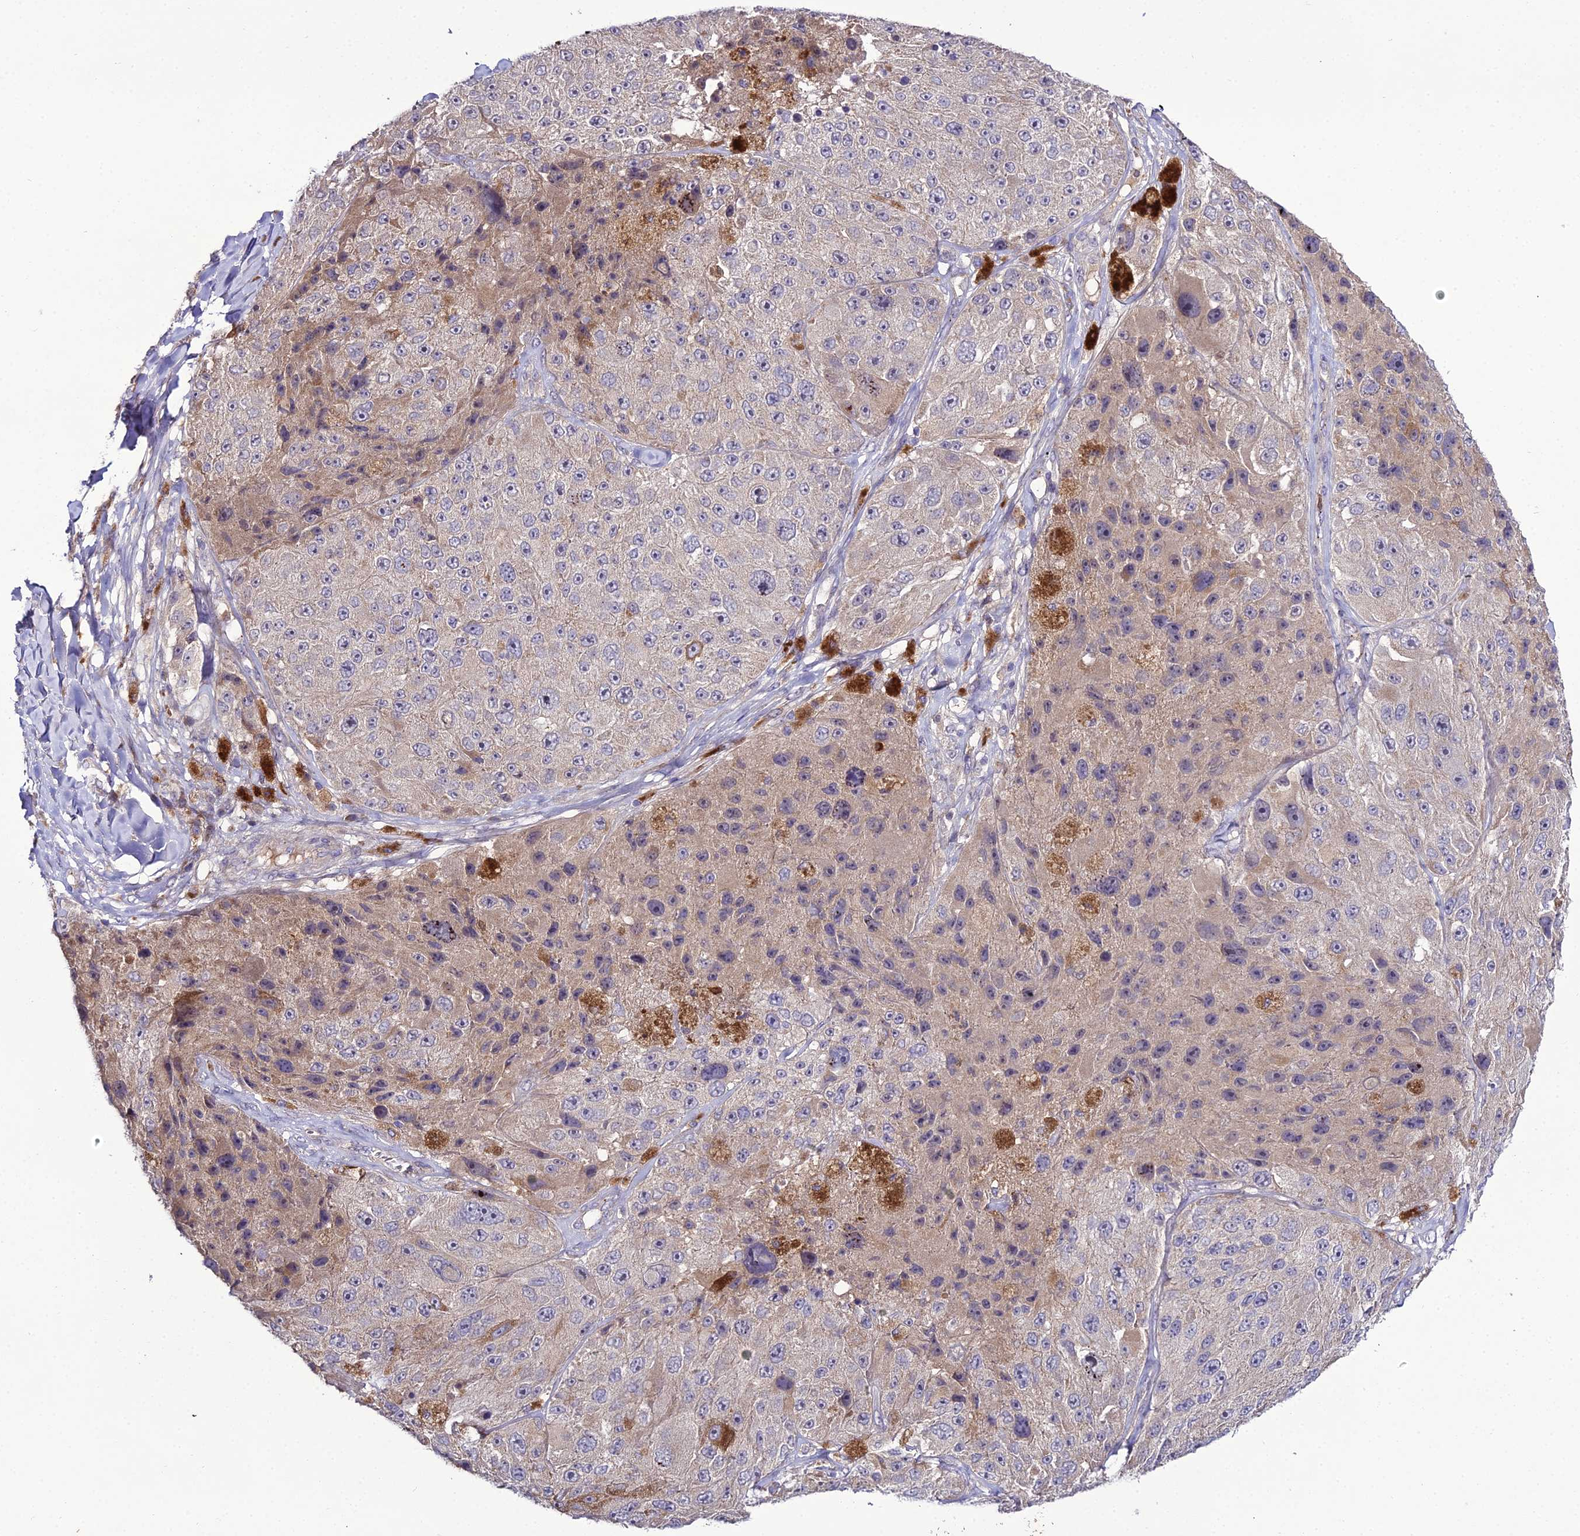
{"staining": {"intensity": "weak", "quantity": "<25%", "location": "cytoplasmic/membranous"}, "tissue": "melanoma", "cell_type": "Tumor cells", "image_type": "cancer", "snomed": [{"axis": "morphology", "description": "Malignant melanoma, Metastatic site"}, {"axis": "topography", "description": "Lymph node"}], "caption": "This photomicrograph is of melanoma stained with immunohistochemistry (IHC) to label a protein in brown with the nuclei are counter-stained blue. There is no expression in tumor cells.", "gene": "EID2", "patient": {"sex": "male", "age": 62}}